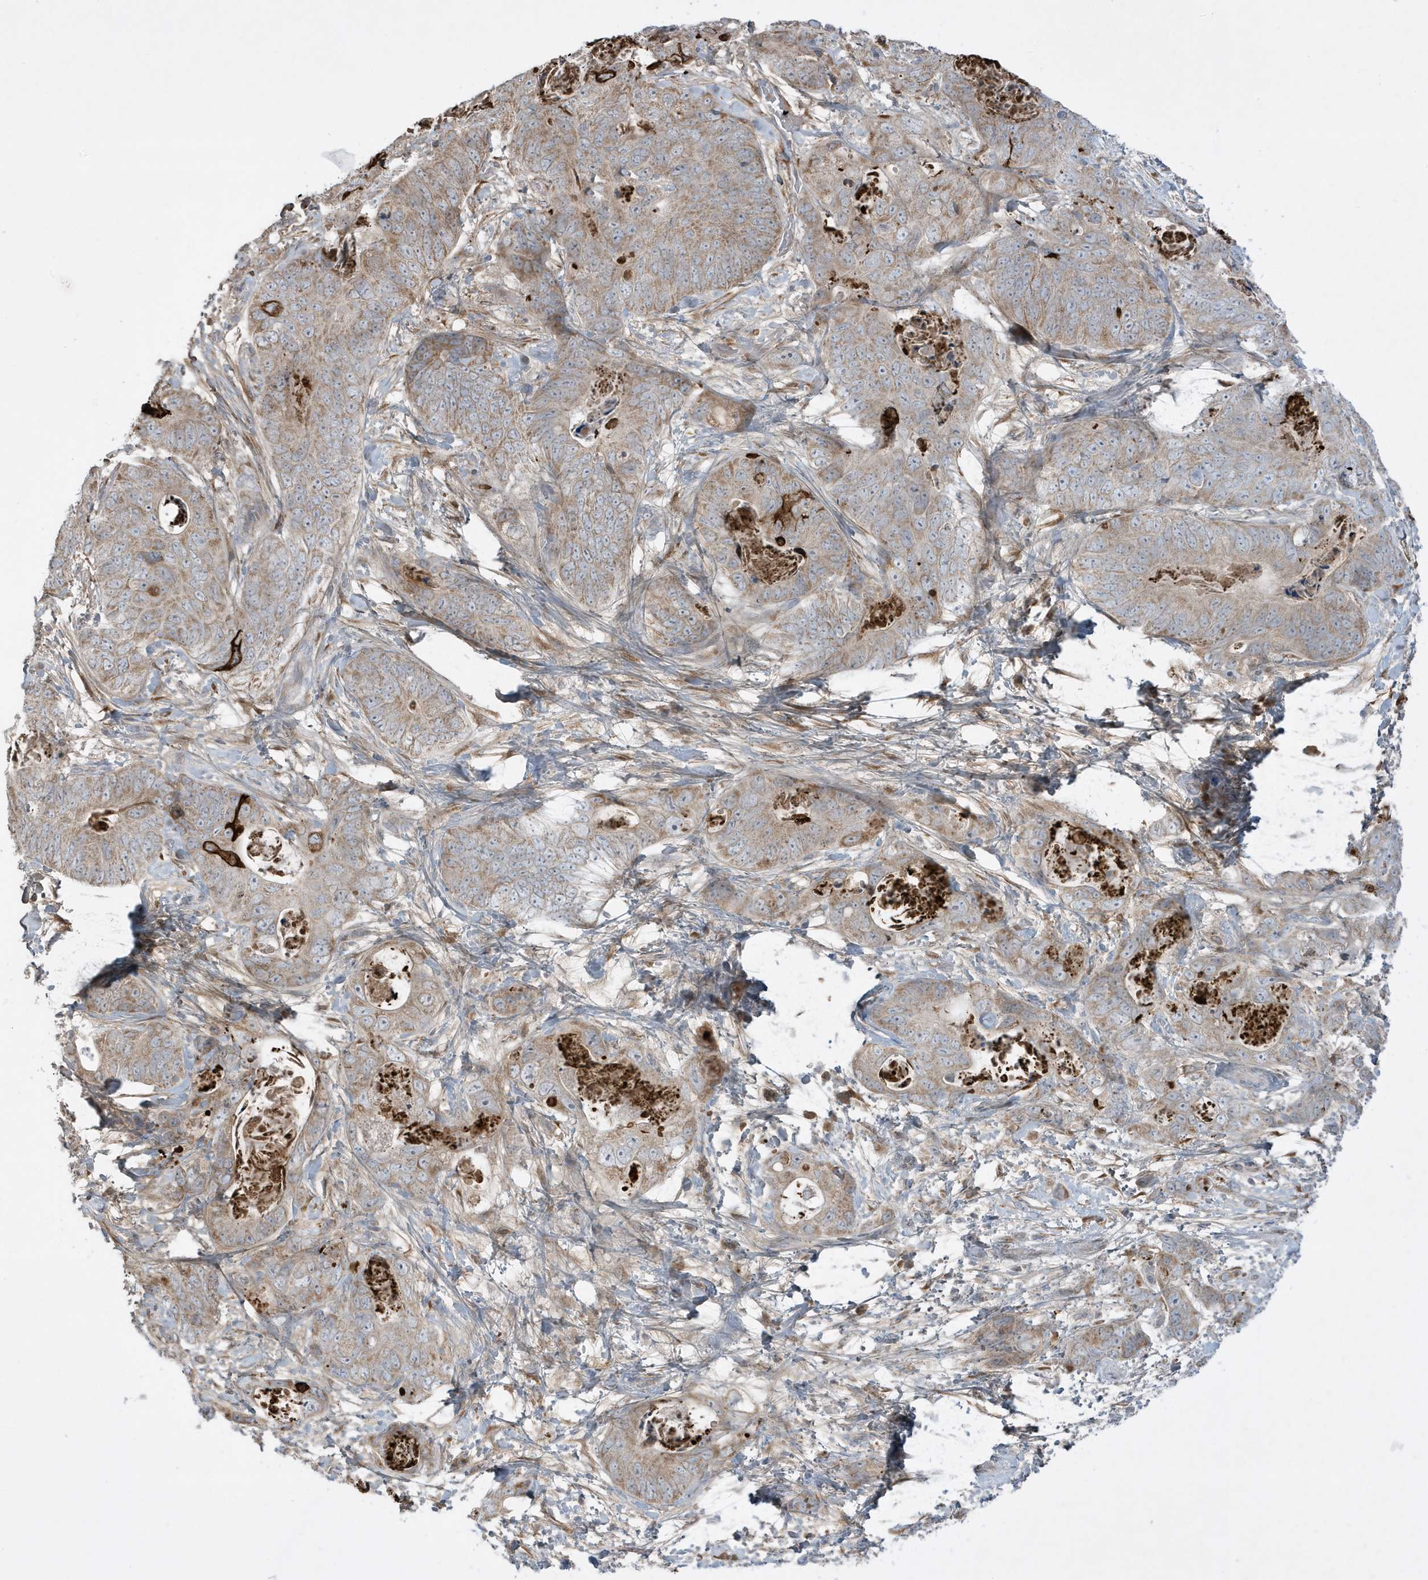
{"staining": {"intensity": "moderate", "quantity": ">75%", "location": "cytoplasmic/membranous"}, "tissue": "stomach cancer", "cell_type": "Tumor cells", "image_type": "cancer", "snomed": [{"axis": "morphology", "description": "Adenocarcinoma, NOS"}, {"axis": "topography", "description": "Stomach"}], "caption": "Immunohistochemistry (DAB) staining of human stomach cancer (adenocarcinoma) displays moderate cytoplasmic/membranous protein staining in about >75% of tumor cells.", "gene": "FNDC1", "patient": {"sex": "female", "age": 89}}